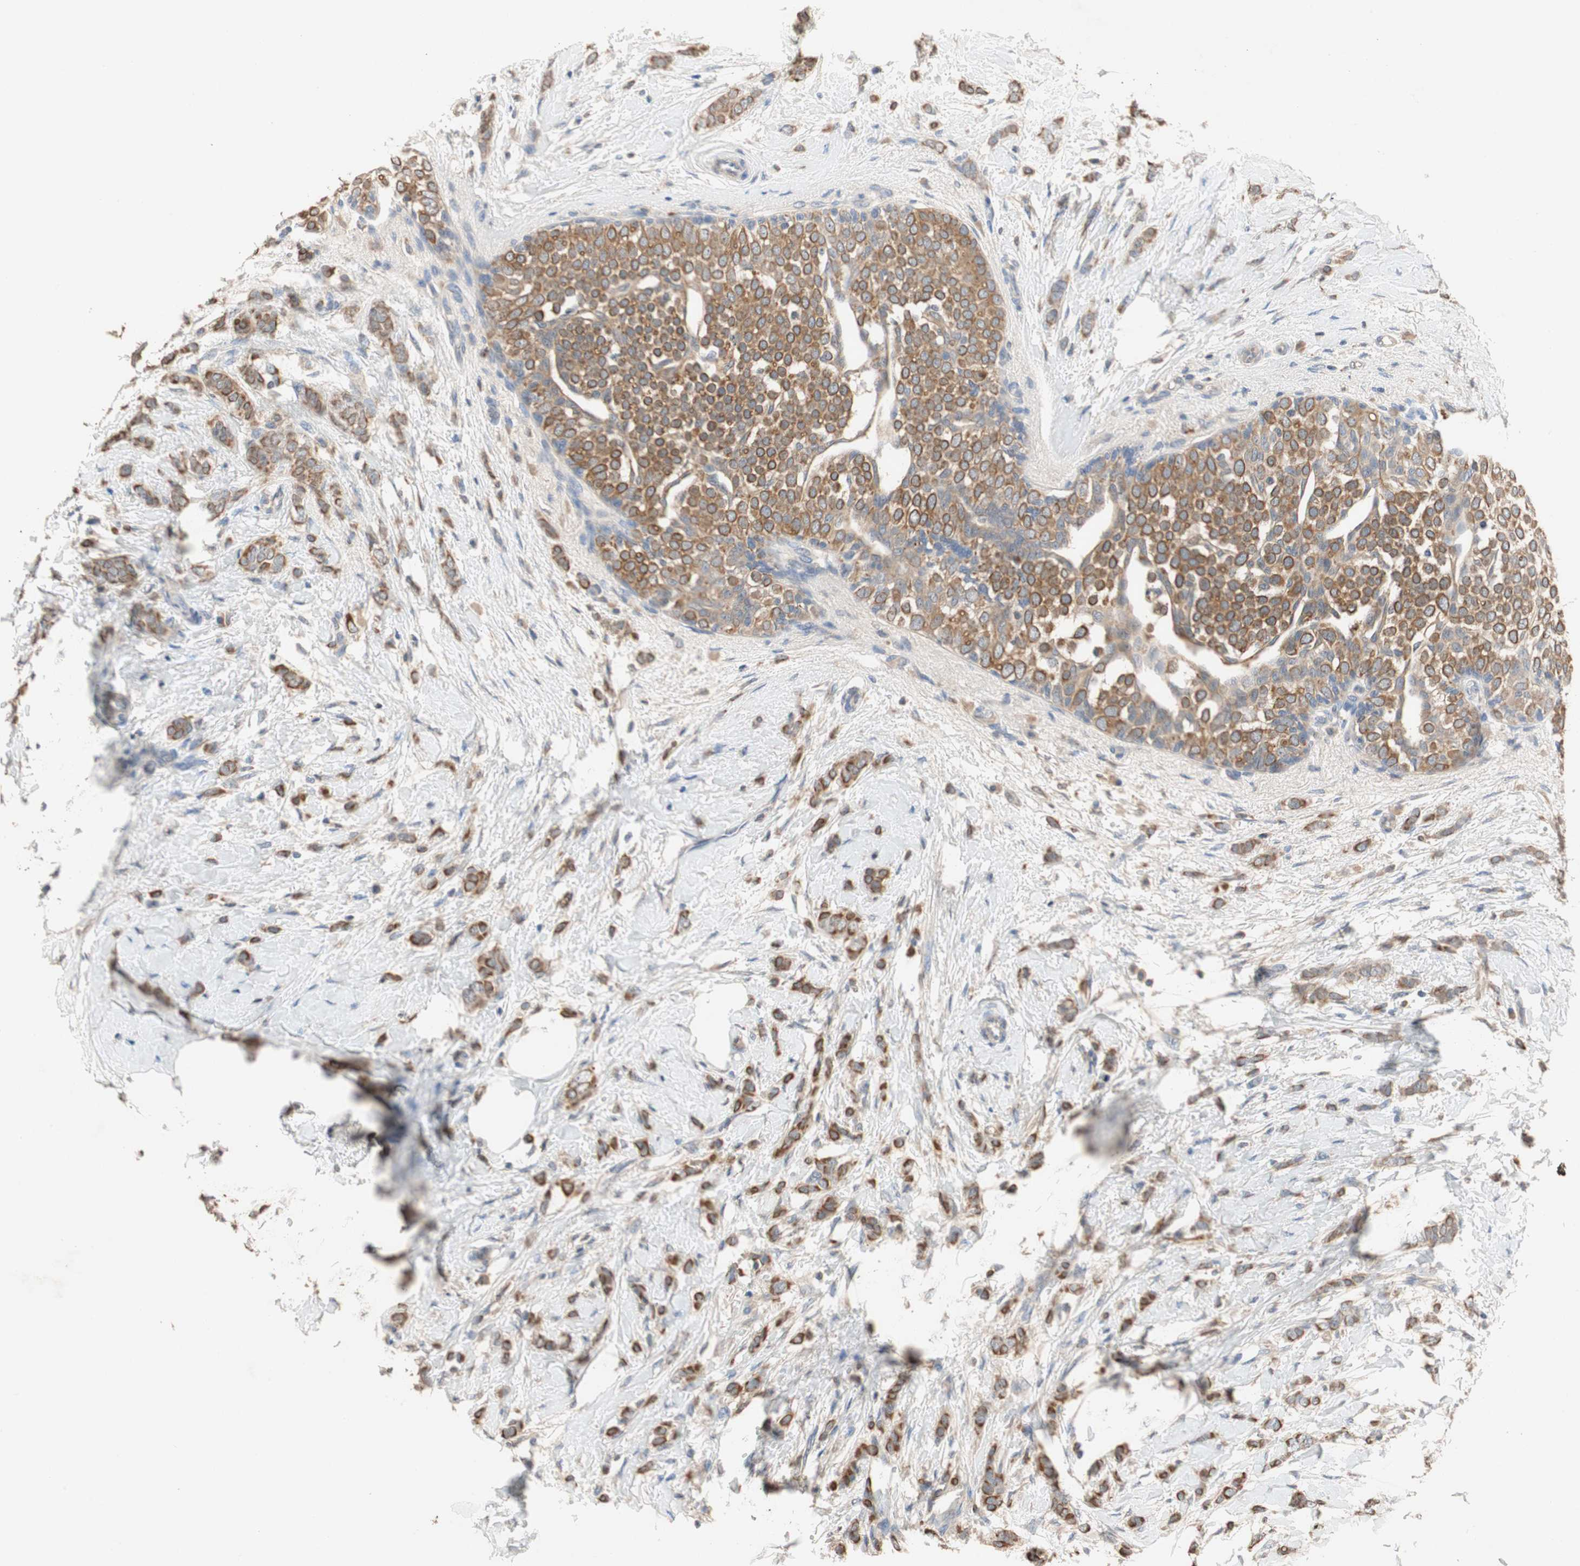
{"staining": {"intensity": "strong", "quantity": ">75%", "location": "cytoplasmic/membranous"}, "tissue": "breast cancer", "cell_type": "Tumor cells", "image_type": "cancer", "snomed": [{"axis": "morphology", "description": "Lobular carcinoma, in situ"}, {"axis": "morphology", "description": "Lobular carcinoma"}, {"axis": "topography", "description": "Breast"}], "caption": "The image displays immunohistochemical staining of lobular carcinoma in situ (breast). There is strong cytoplasmic/membranous staining is identified in approximately >75% of tumor cells. The staining was performed using DAB, with brown indicating positive protein expression. Nuclei are stained blue with hematoxylin.", "gene": "ADAP1", "patient": {"sex": "female", "age": 41}}